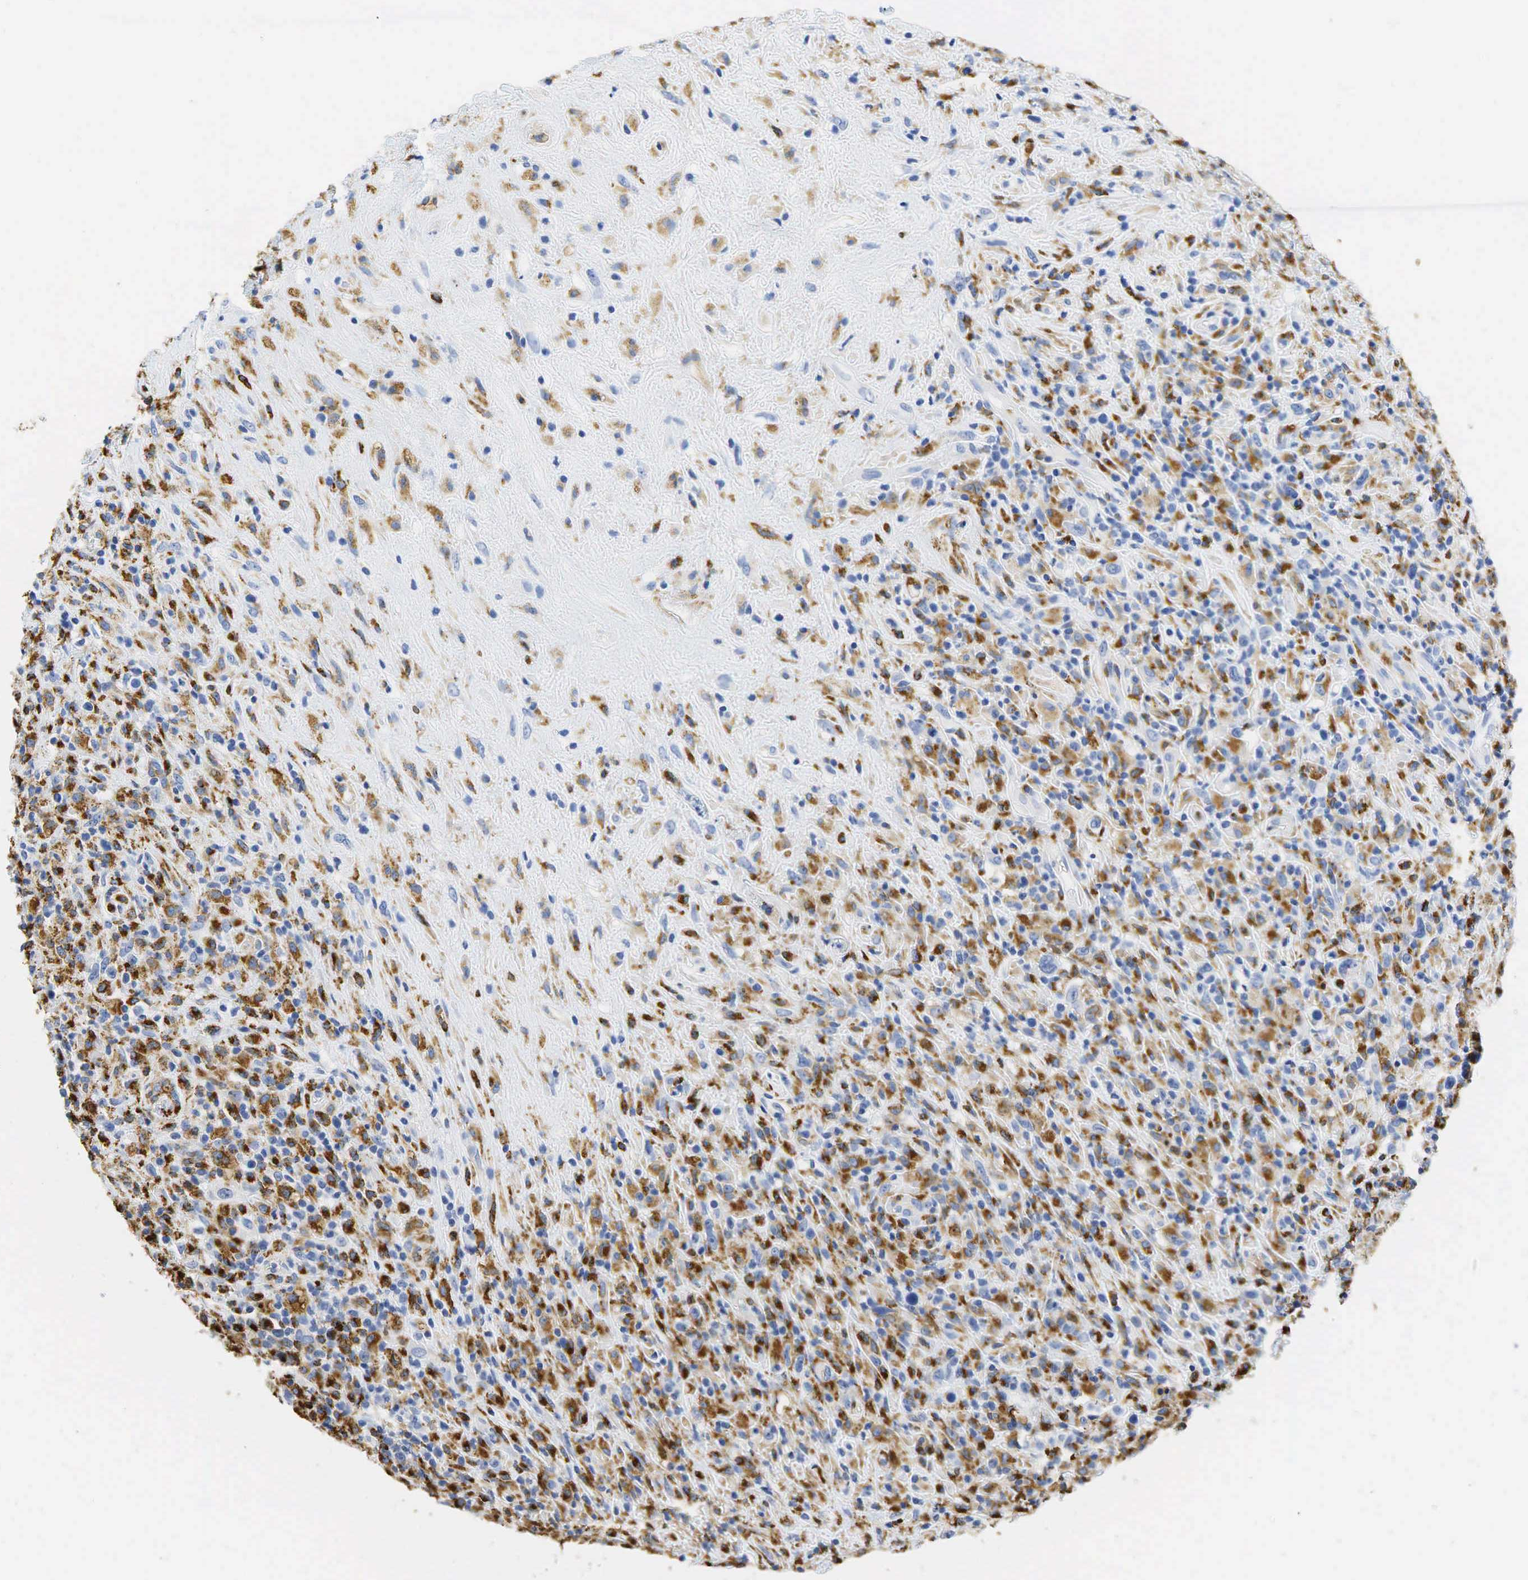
{"staining": {"intensity": "negative", "quantity": "none", "location": "none"}, "tissue": "lymphoma", "cell_type": "Tumor cells", "image_type": "cancer", "snomed": [{"axis": "morphology", "description": "Hodgkin's disease, NOS"}, {"axis": "topography", "description": "Lymph node"}], "caption": "Human Hodgkin's disease stained for a protein using IHC reveals no staining in tumor cells.", "gene": "CD68", "patient": {"sex": "male", "age": 46}}